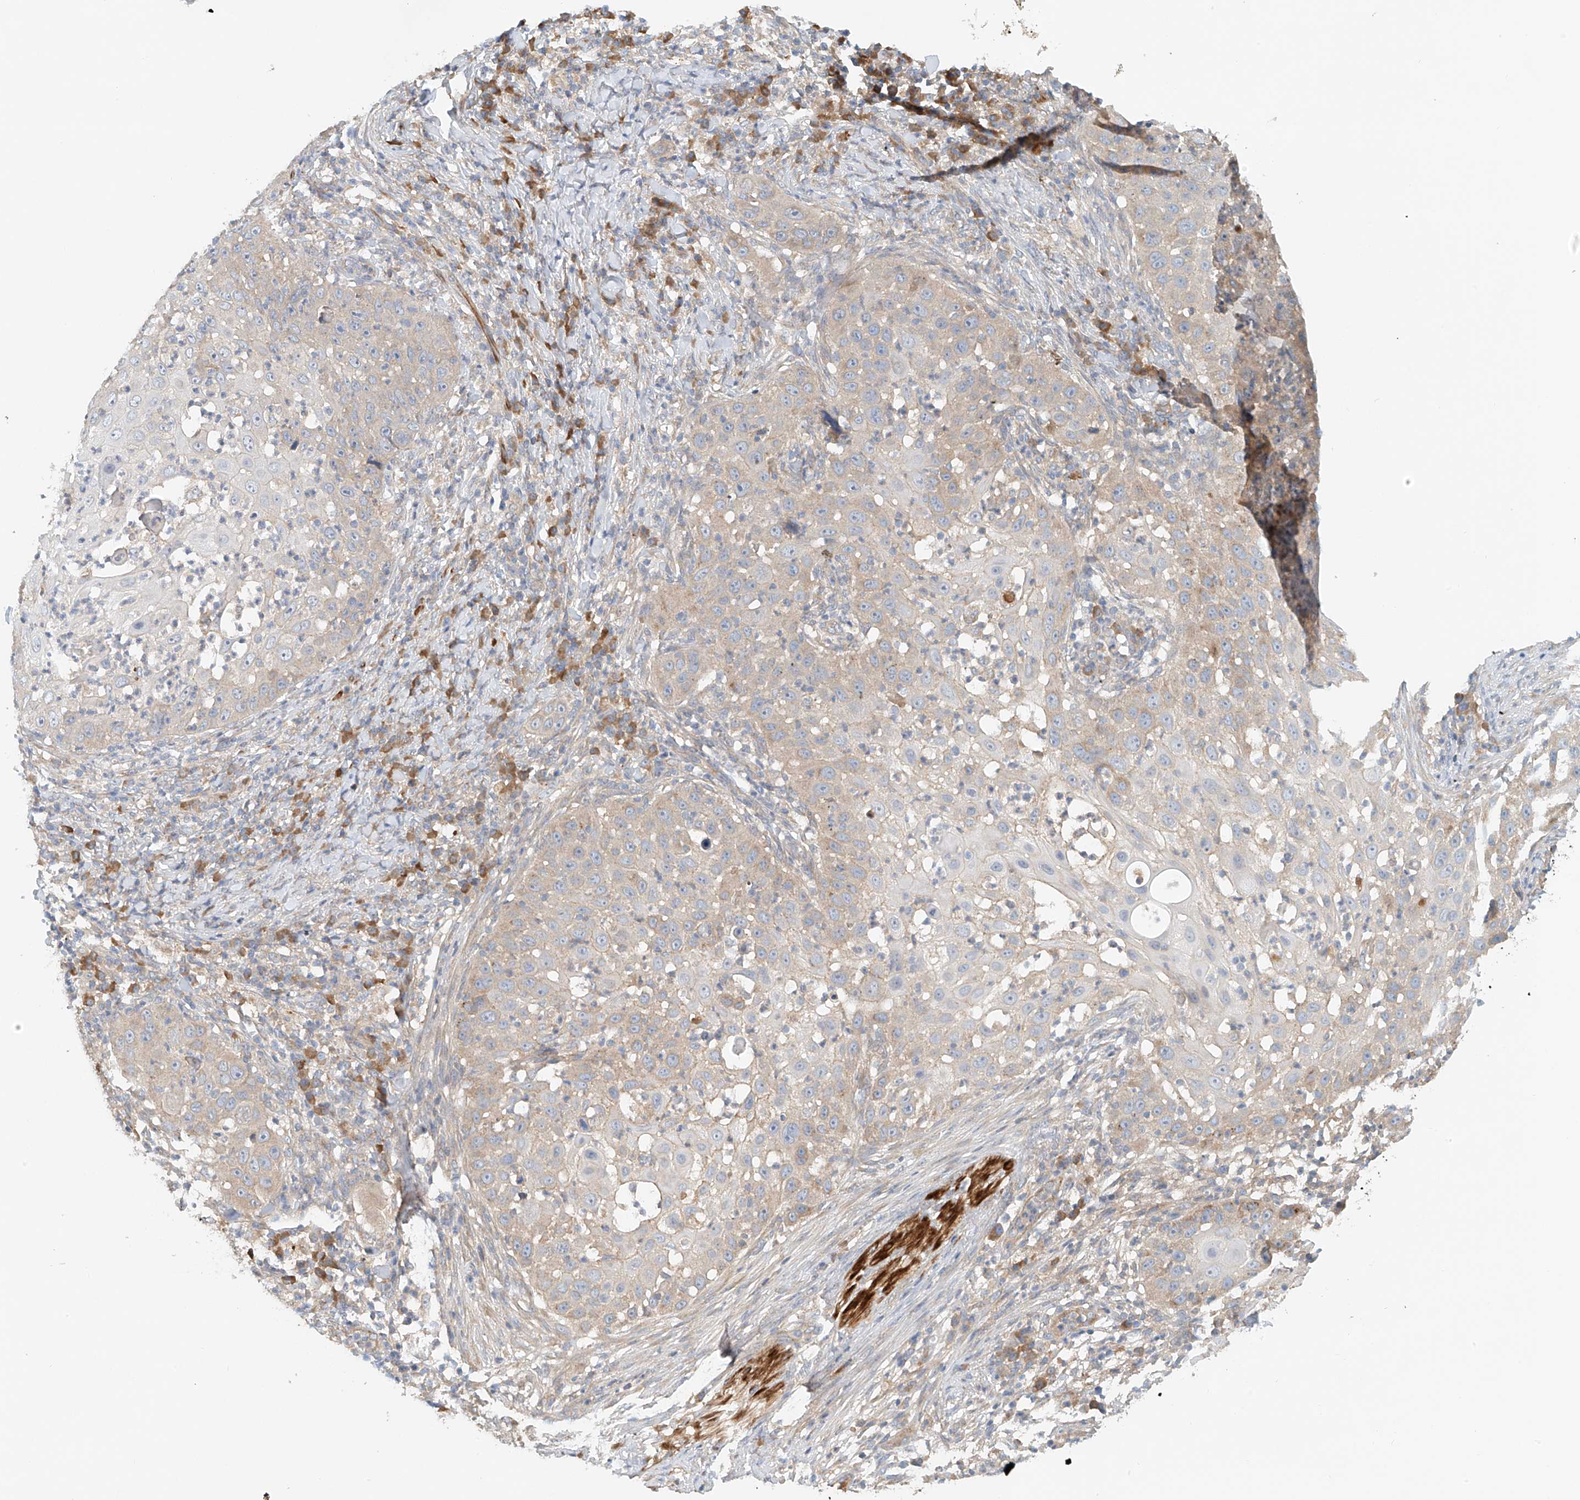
{"staining": {"intensity": "weak", "quantity": "<25%", "location": "cytoplasmic/membranous"}, "tissue": "skin cancer", "cell_type": "Tumor cells", "image_type": "cancer", "snomed": [{"axis": "morphology", "description": "Squamous cell carcinoma, NOS"}, {"axis": "topography", "description": "Skin"}], "caption": "This micrograph is of skin cancer stained with immunohistochemistry to label a protein in brown with the nuclei are counter-stained blue. There is no expression in tumor cells.", "gene": "LYRM9", "patient": {"sex": "female", "age": 44}}